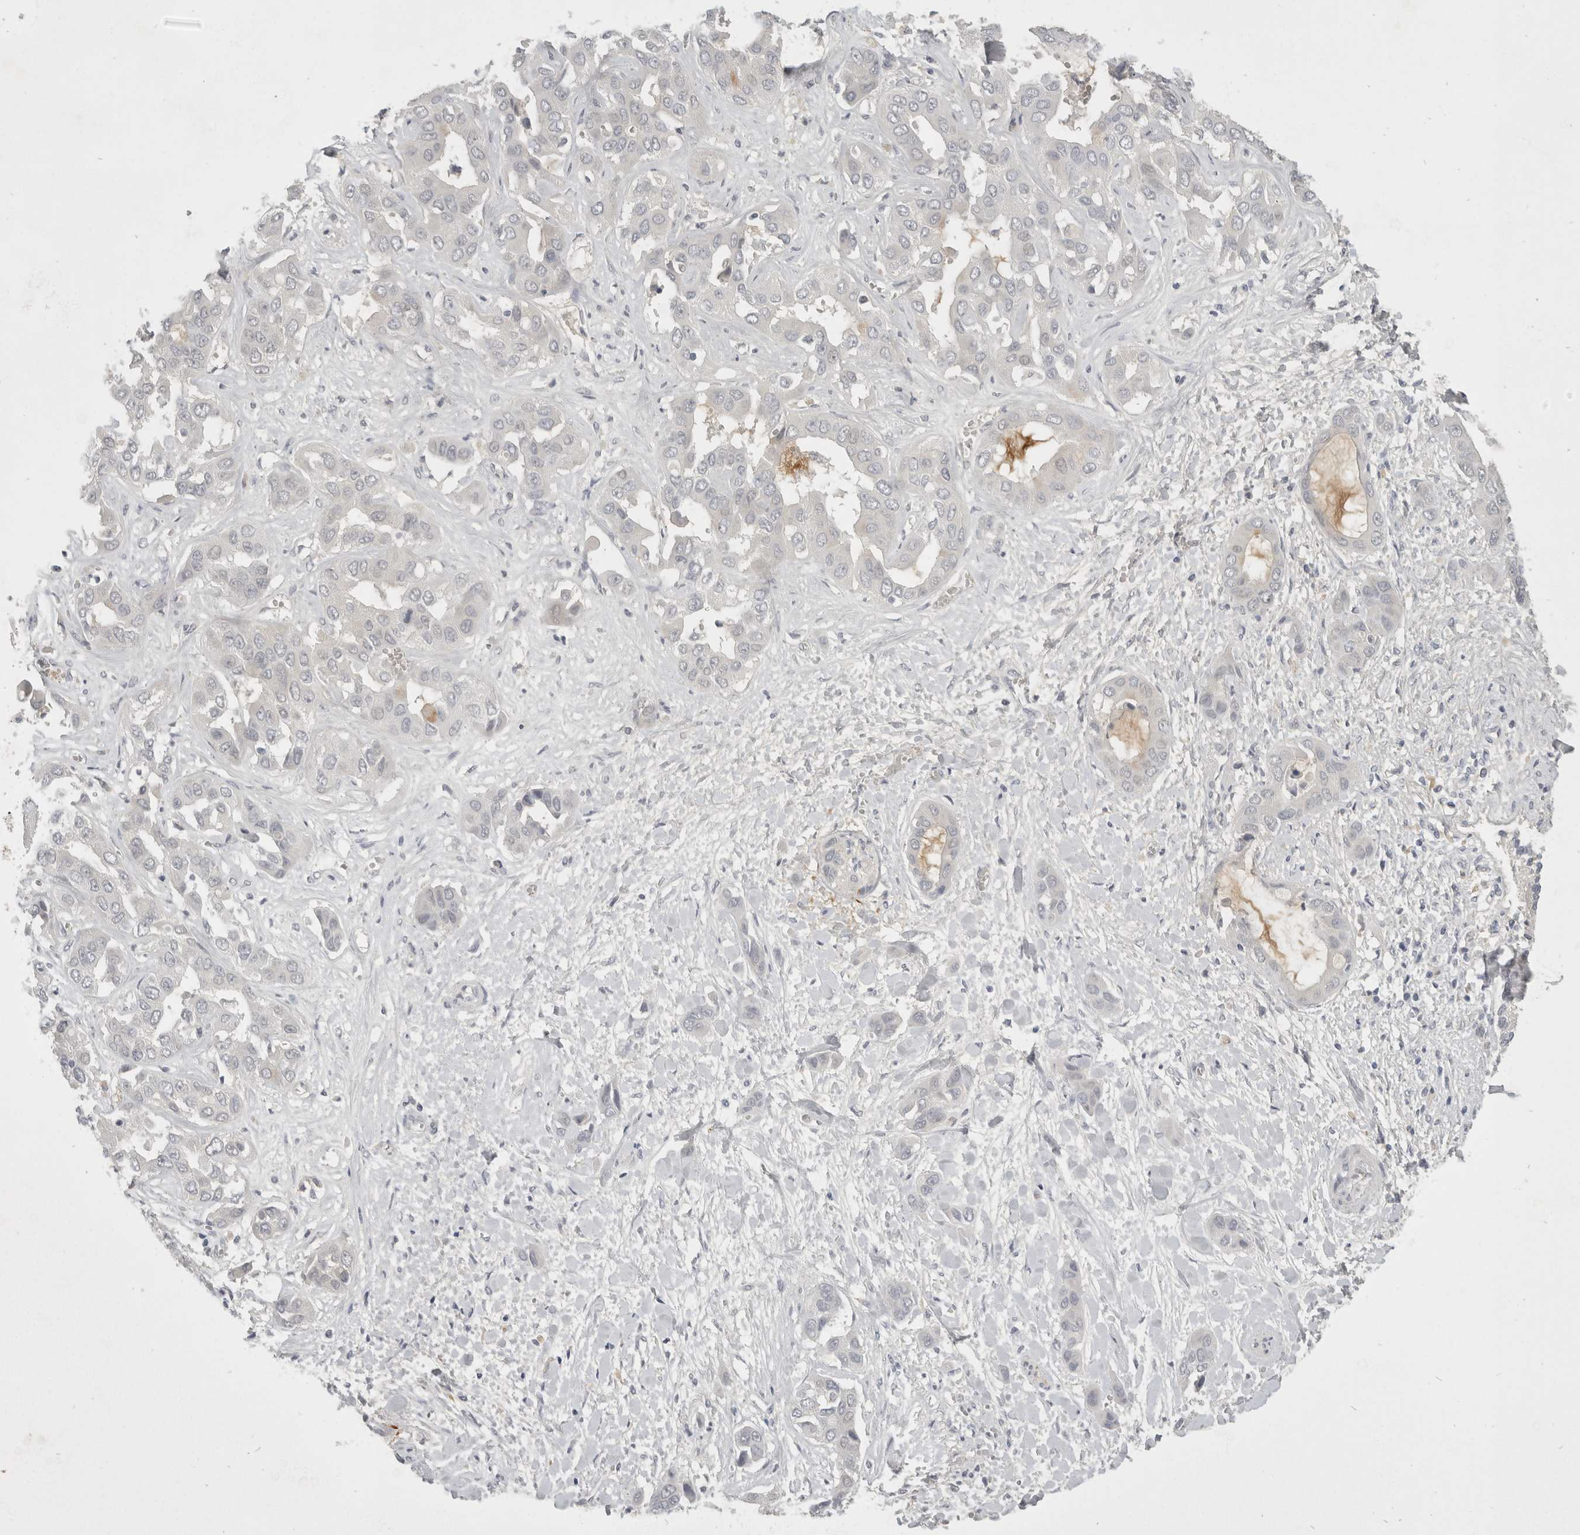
{"staining": {"intensity": "negative", "quantity": "none", "location": "none"}, "tissue": "liver cancer", "cell_type": "Tumor cells", "image_type": "cancer", "snomed": [{"axis": "morphology", "description": "Cholangiocarcinoma"}, {"axis": "topography", "description": "Liver"}], "caption": "DAB immunohistochemical staining of human liver cholangiocarcinoma exhibits no significant expression in tumor cells.", "gene": "TOM1L2", "patient": {"sex": "female", "age": 52}}